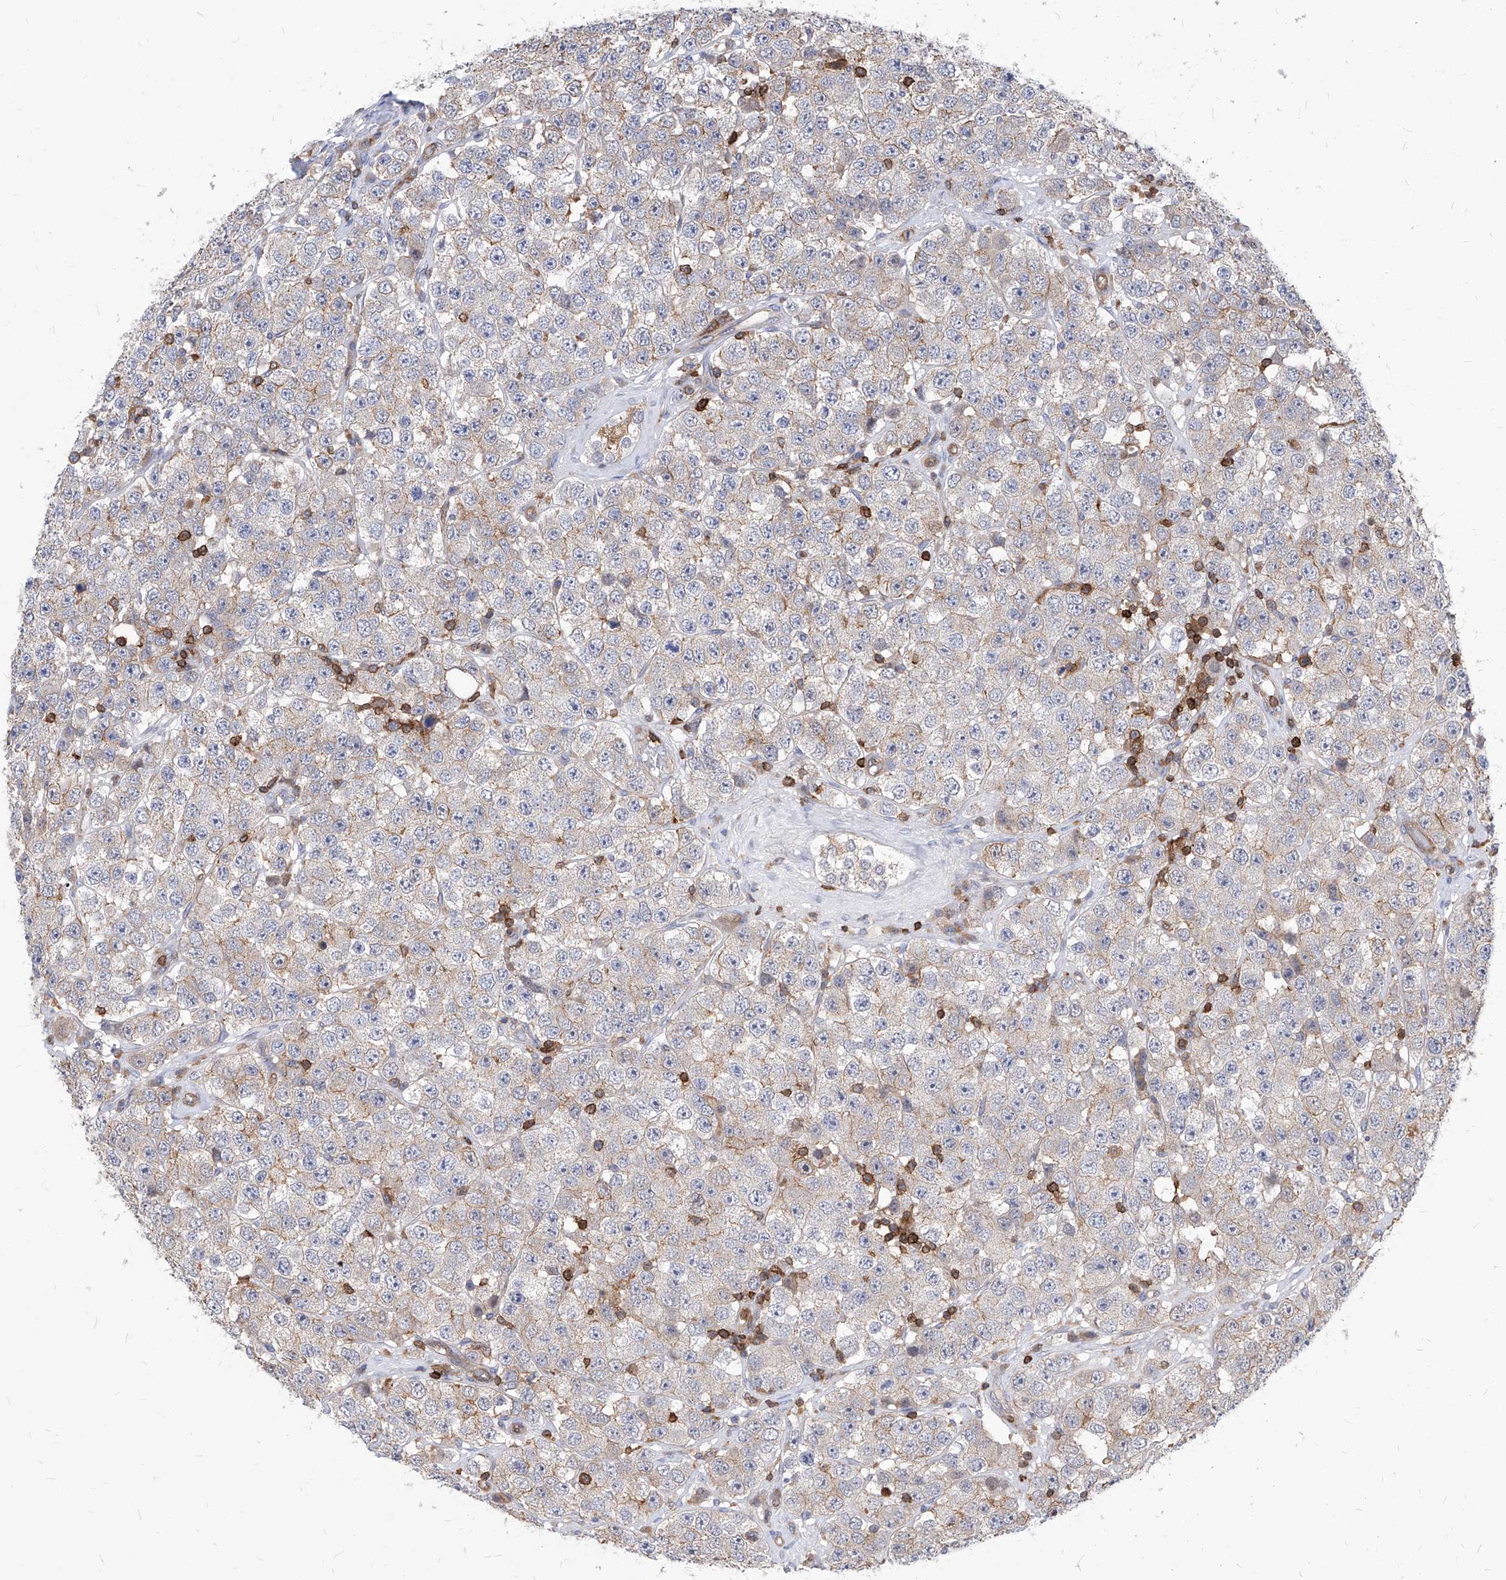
{"staining": {"intensity": "negative", "quantity": "none", "location": "none"}, "tissue": "testis cancer", "cell_type": "Tumor cells", "image_type": "cancer", "snomed": [{"axis": "morphology", "description": "Seminoma, NOS"}, {"axis": "topography", "description": "Testis"}], "caption": "Tumor cells are negative for protein expression in human testis seminoma.", "gene": "ABRACL", "patient": {"sex": "male", "age": 28}}